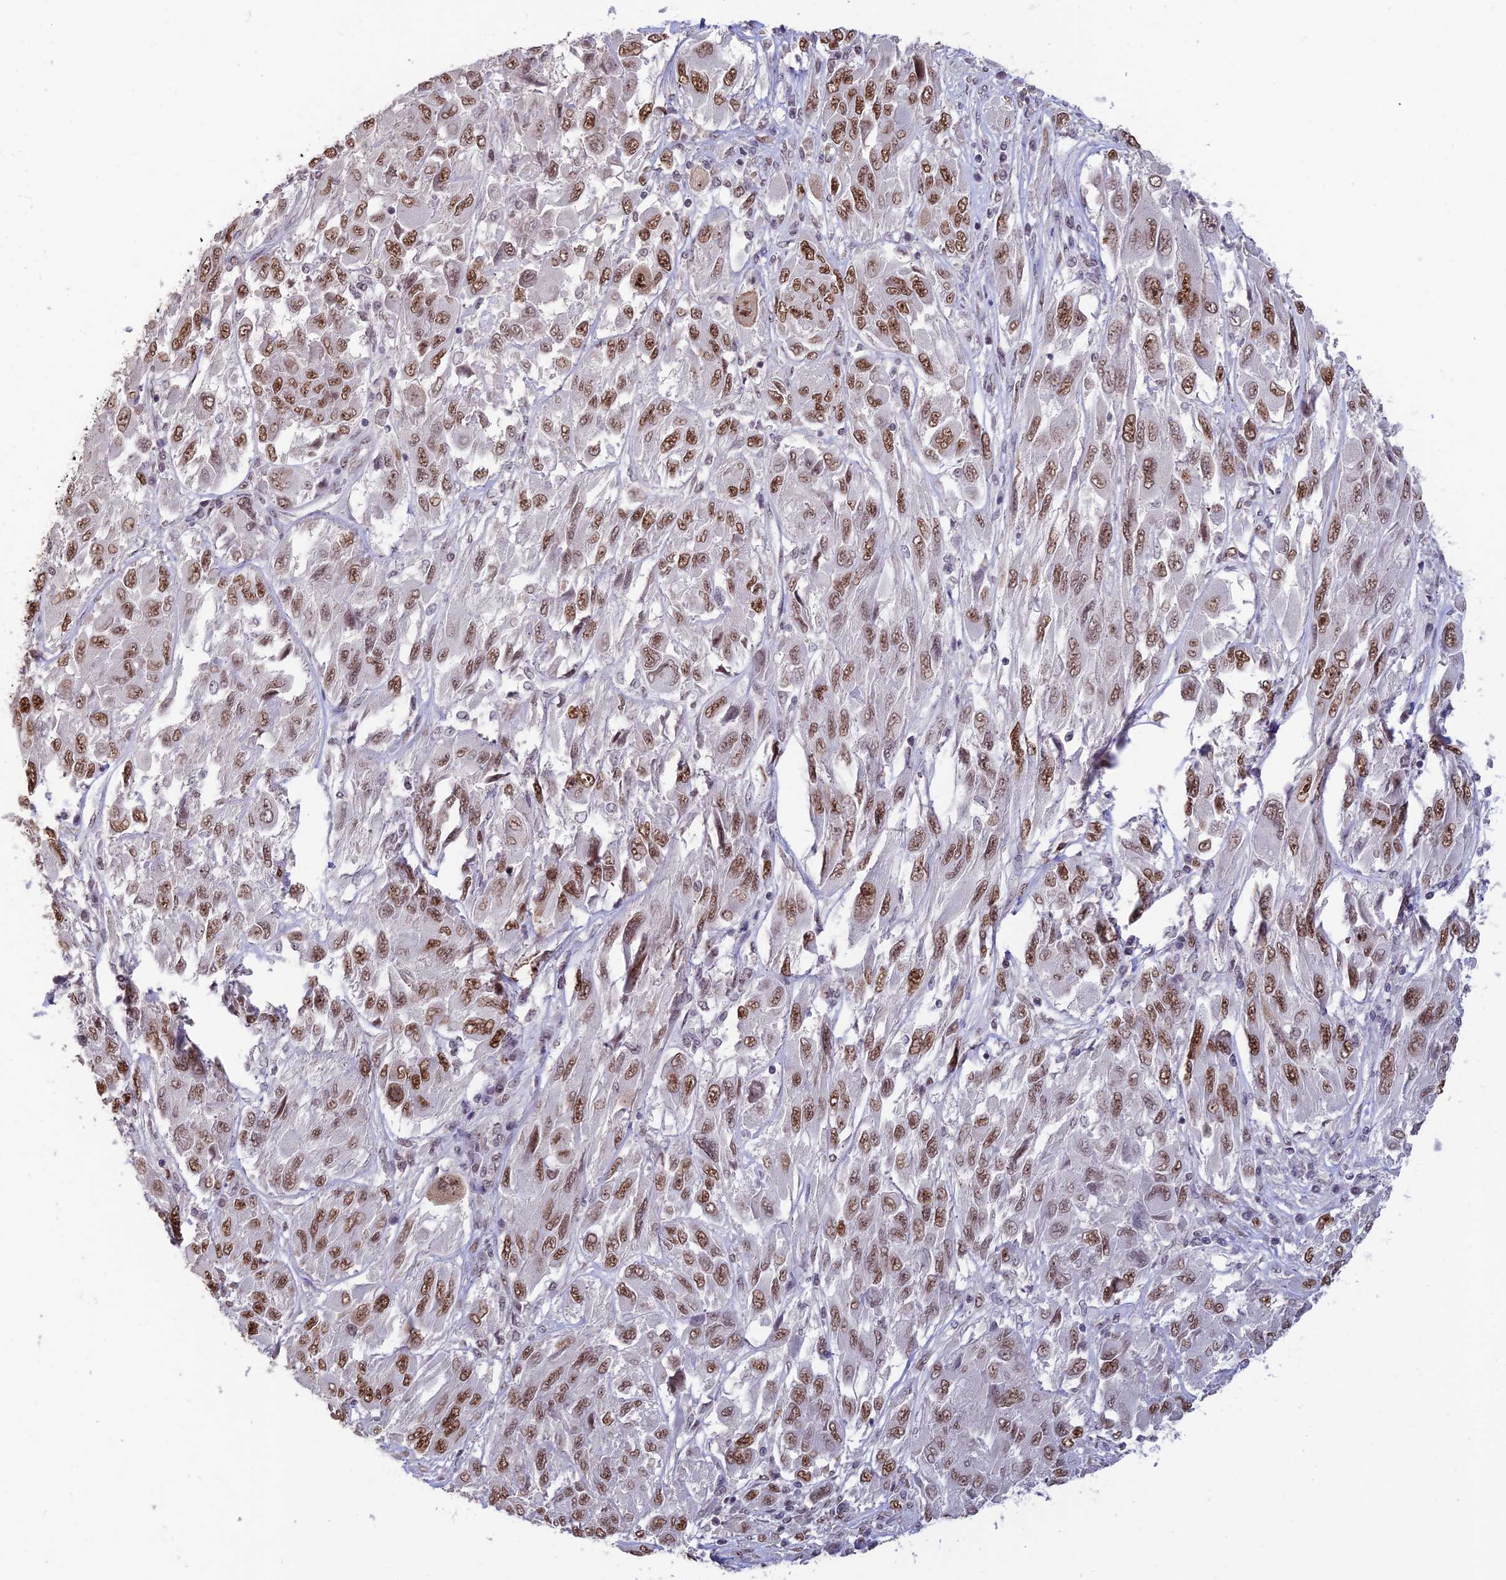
{"staining": {"intensity": "strong", "quantity": ">75%", "location": "nuclear"}, "tissue": "melanoma", "cell_type": "Tumor cells", "image_type": "cancer", "snomed": [{"axis": "morphology", "description": "Malignant melanoma, NOS"}, {"axis": "topography", "description": "Skin"}], "caption": "Tumor cells display high levels of strong nuclear staining in about >75% of cells in malignant melanoma. Using DAB (brown) and hematoxylin (blue) stains, captured at high magnification using brightfield microscopy.", "gene": "POLR1G", "patient": {"sex": "female", "age": 91}}